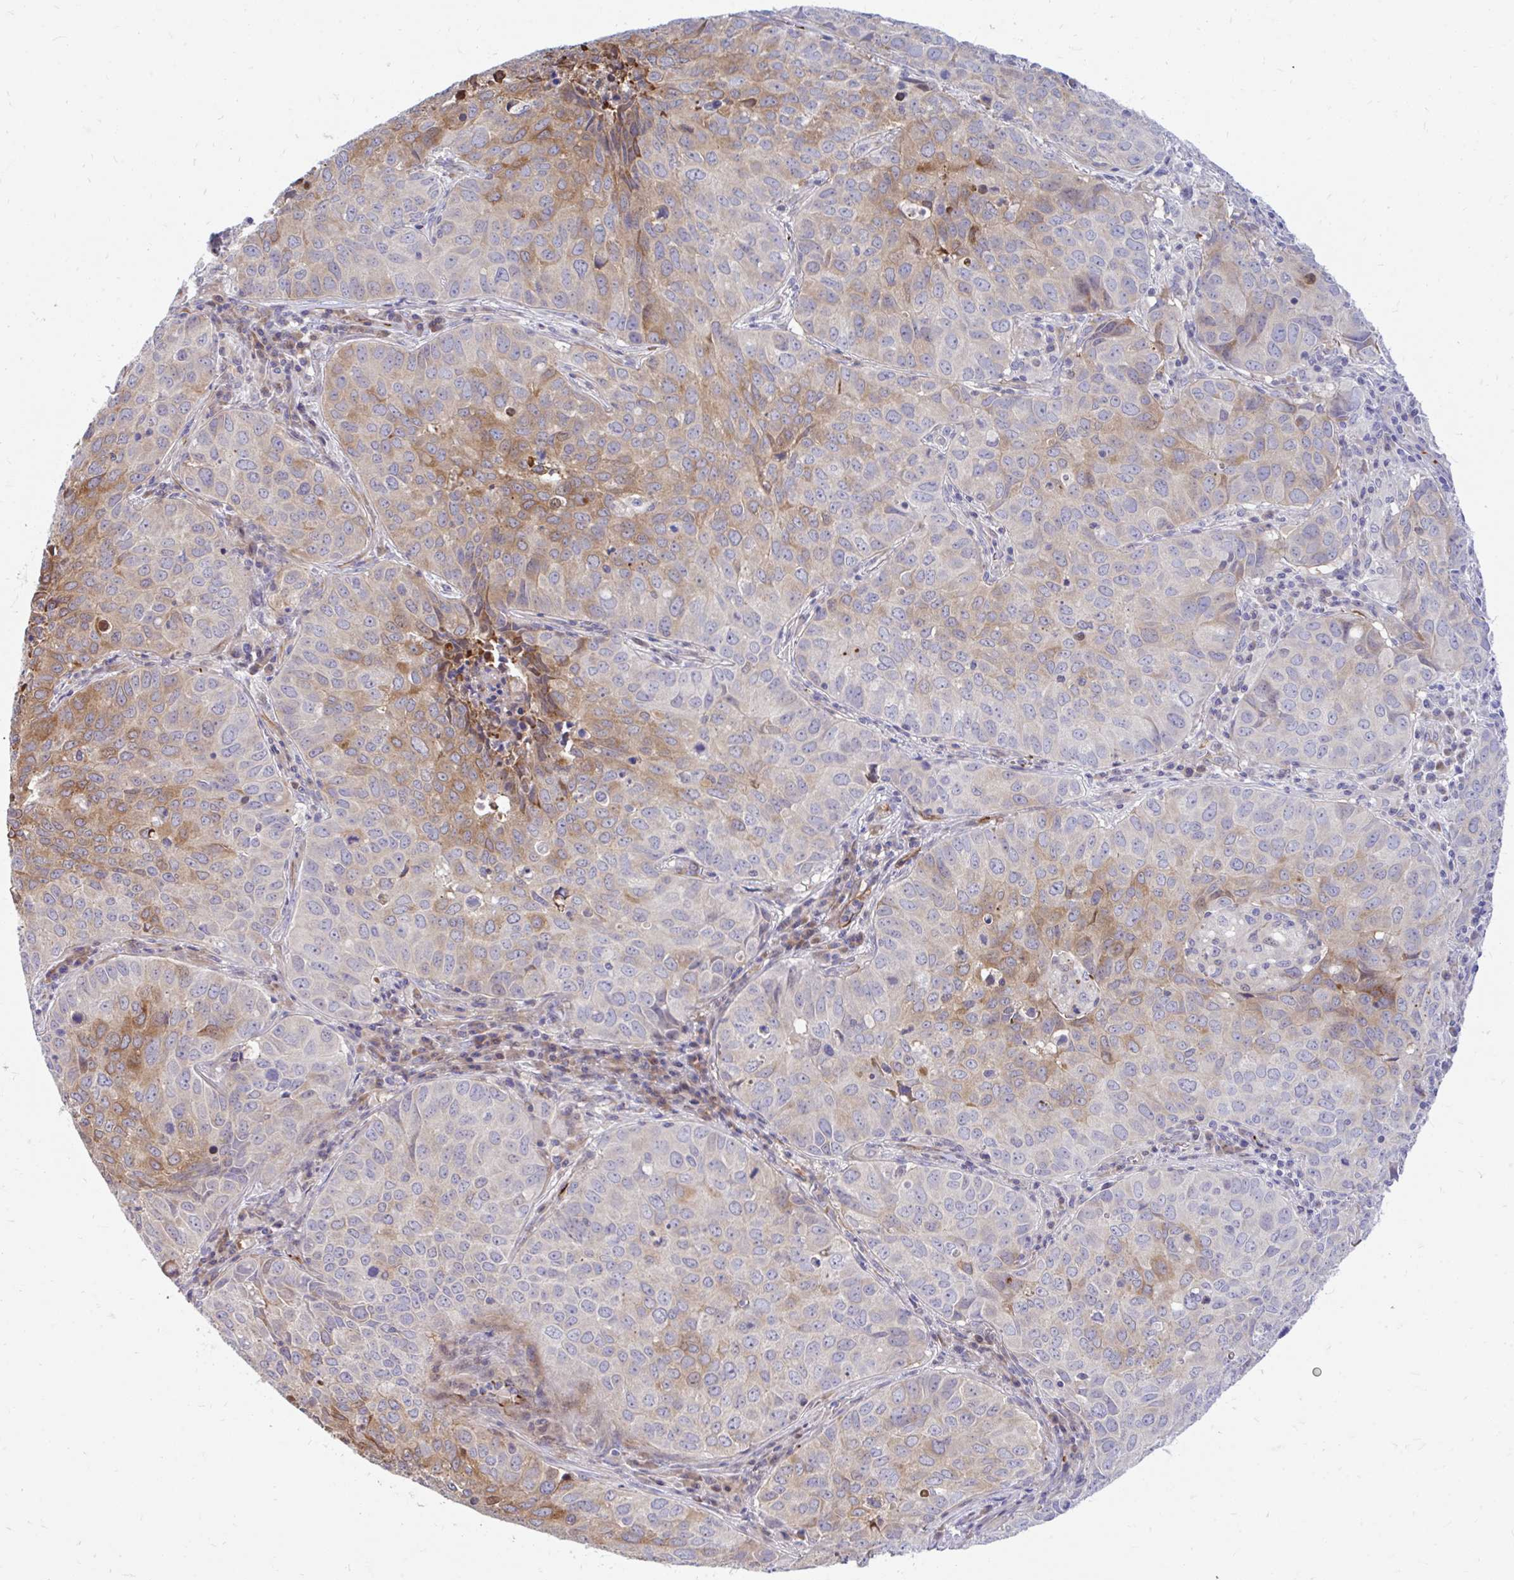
{"staining": {"intensity": "moderate", "quantity": "<25%", "location": "cytoplasmic/membranous"}, "tissue": "lung cancer", "cell_type": "Tumor cells", "image_type": "cancer", "snomed": [{"axis": "morphology", "description": "Adenocarcinoma, NOS"}, {"axis": "topography", "description": "Lung"}], "caption": "Moderate cytoplasmic/membranous expression is appreciated in about <25% of tumor cells in lung adenocarcinoma. (IHC, brightfield microscopy, high magnification).", "gene": "ESPNL", "patient": {"sex": "female", "age": 50}}